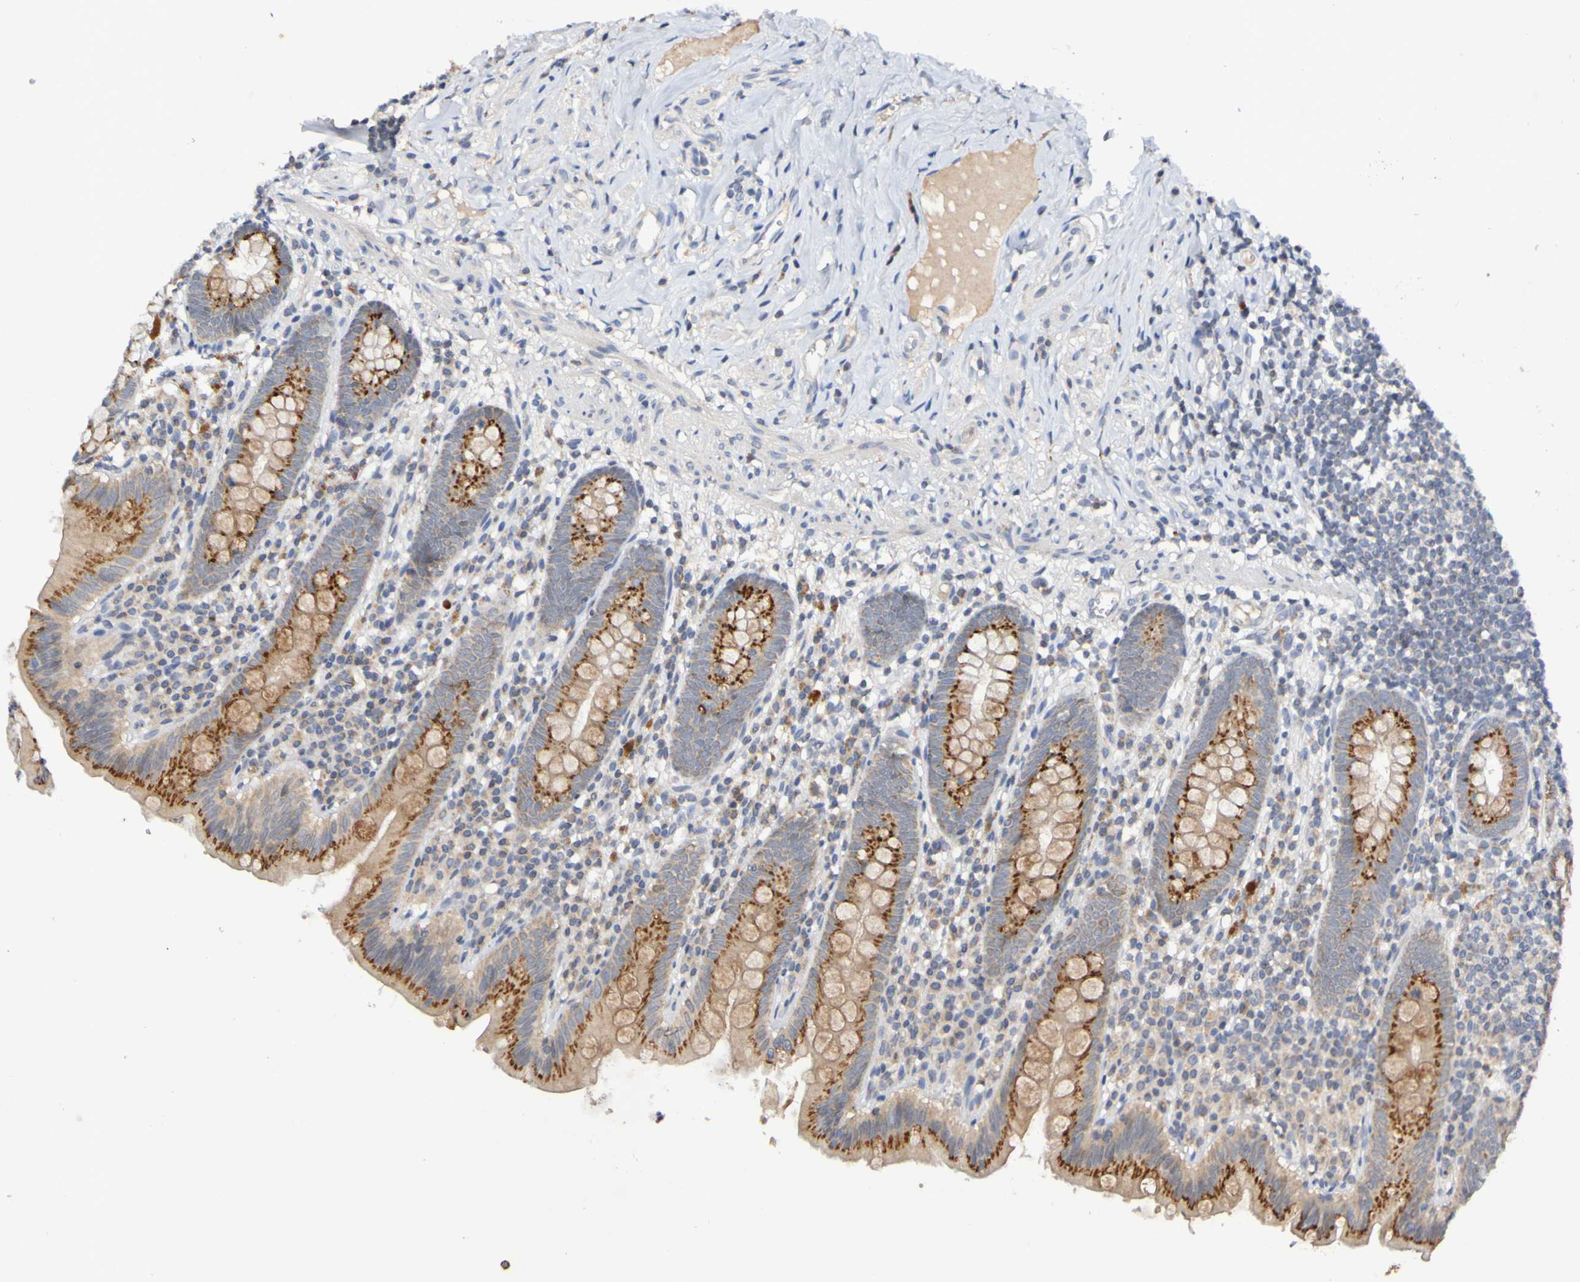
{"staining": {"intensity": "strong", "quantity": ">75%", "location": "cytoplasmic/membranous"}, "tissue": "appendix", "cell_type": "Glandular cells", "image_type": "normal", "snomed": [{"axis": "morphology", "description": "Normal tissue, NOS"}, {"axis": "topography", "description": "Appendix"}], "caption": "An IHC micrograph of normal tissue is shown. Protein staining in brown labels strong cytoplasmic/membranous positivity in appendix within glandular cells.", "gene": "PTP4A2", "patient": {"sex": "male", "age": 52}}